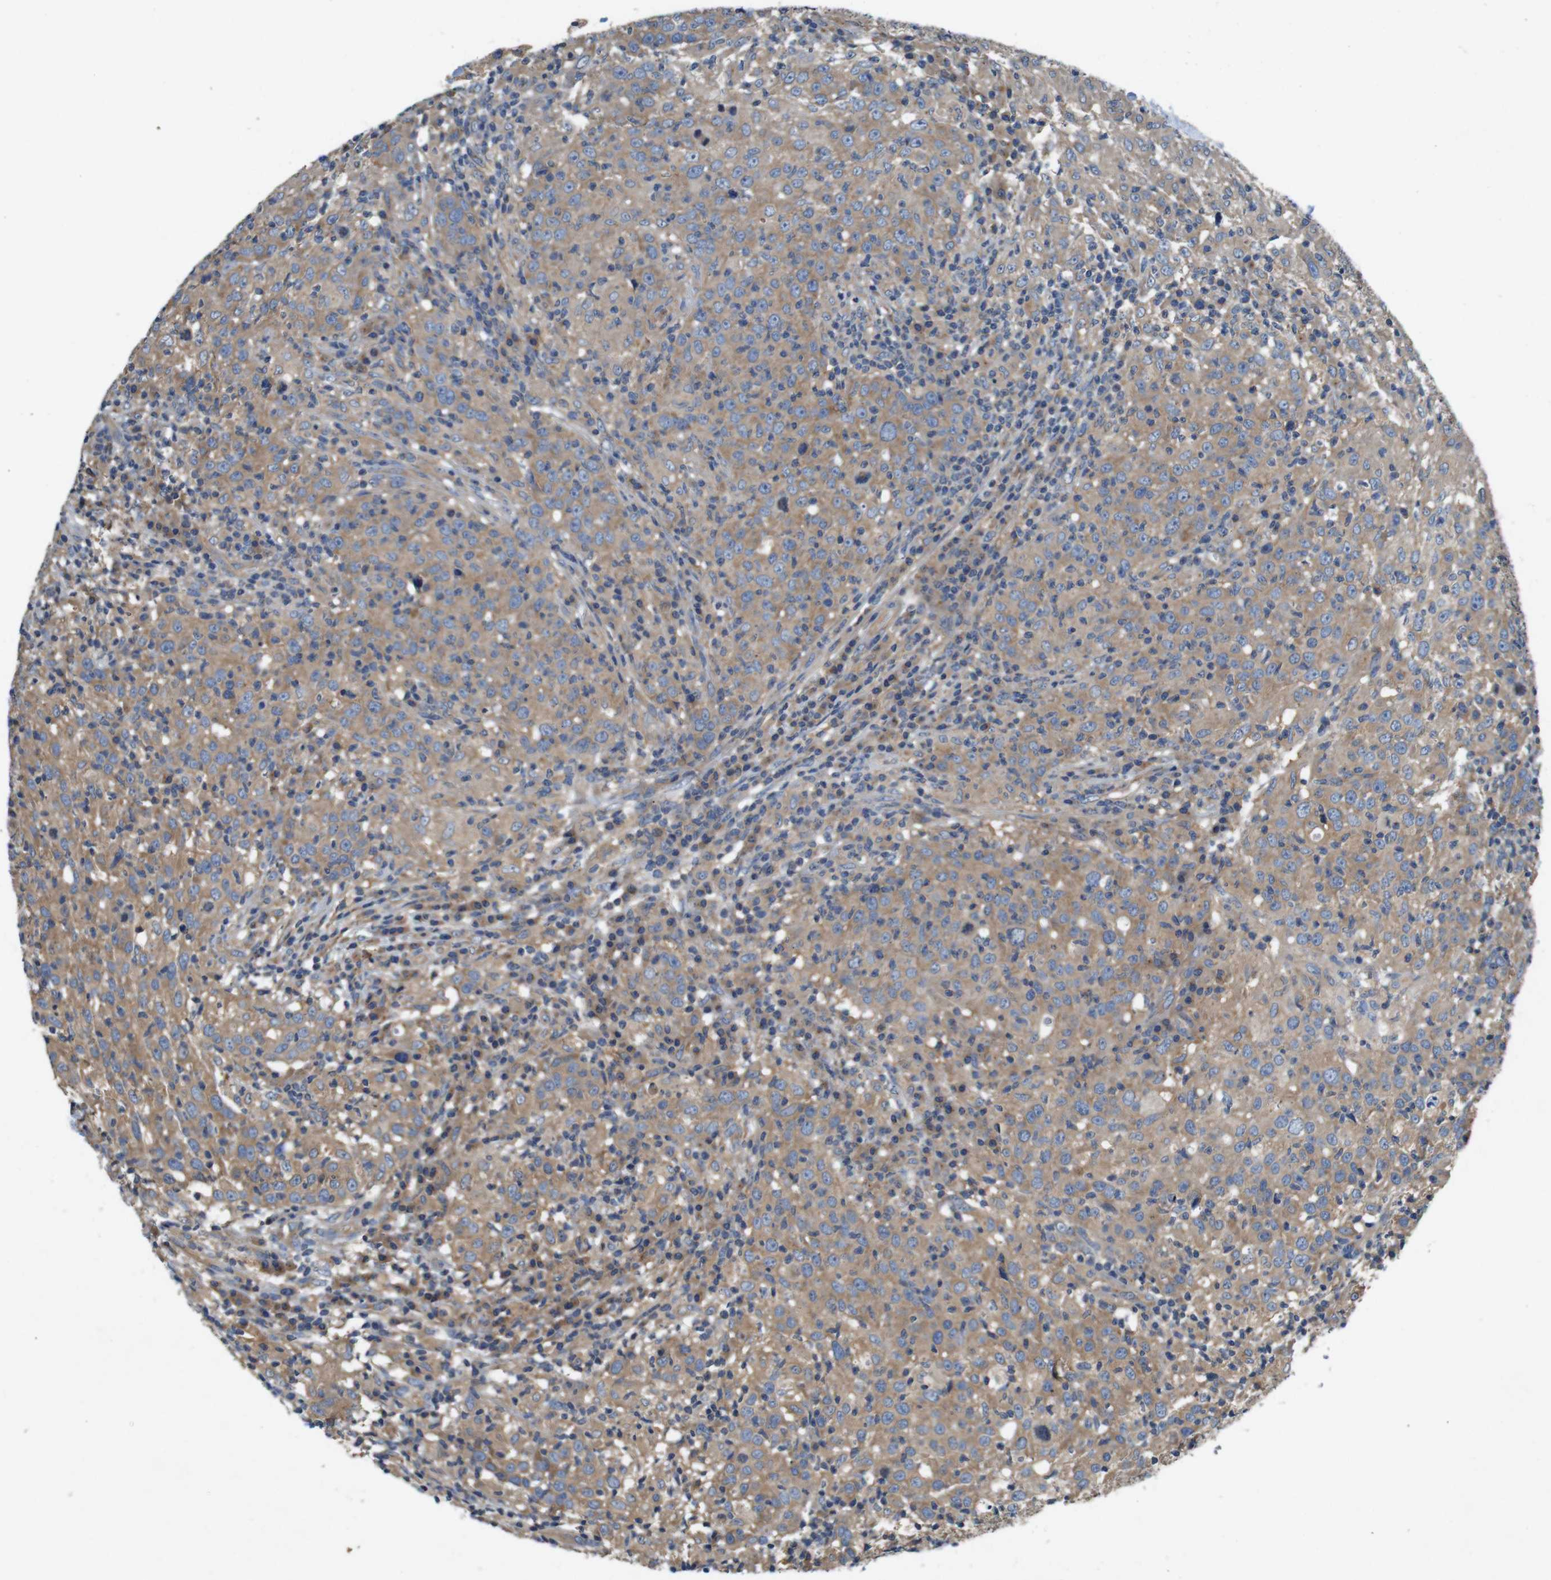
{"staining": {"intensity": "moderate", "quantity": ">75%", "location": "cytoplasmic/membranous"}, "tissue": "head and neck cancer", "cell_type": "Tumor cells", "image_type": "cancer", "snomed": [{"axis": "morphology", "description": "Adenocarcinoma, NOS"}, {"axis": "topography", "description": "Salivary gland"}, {"axis": "topography", "description": "Head-Neck"}], "caption": "Immunohistochemistry staining of head and neck cancer (adenocarcinoma), which reveals medium levels of moderate cytoplasmic/membranous expression in about >75% of tumor cells indicating moderate cytoplasmic/membranous protein staining. The staining was performed using DAB (3,3'-diaminobenzidine) (brown) for protein detection and nuclei were counterstained in hematoxylin (blue).", "gene": "DCTN1", "patient": {"sex": "female", "age": 65}}